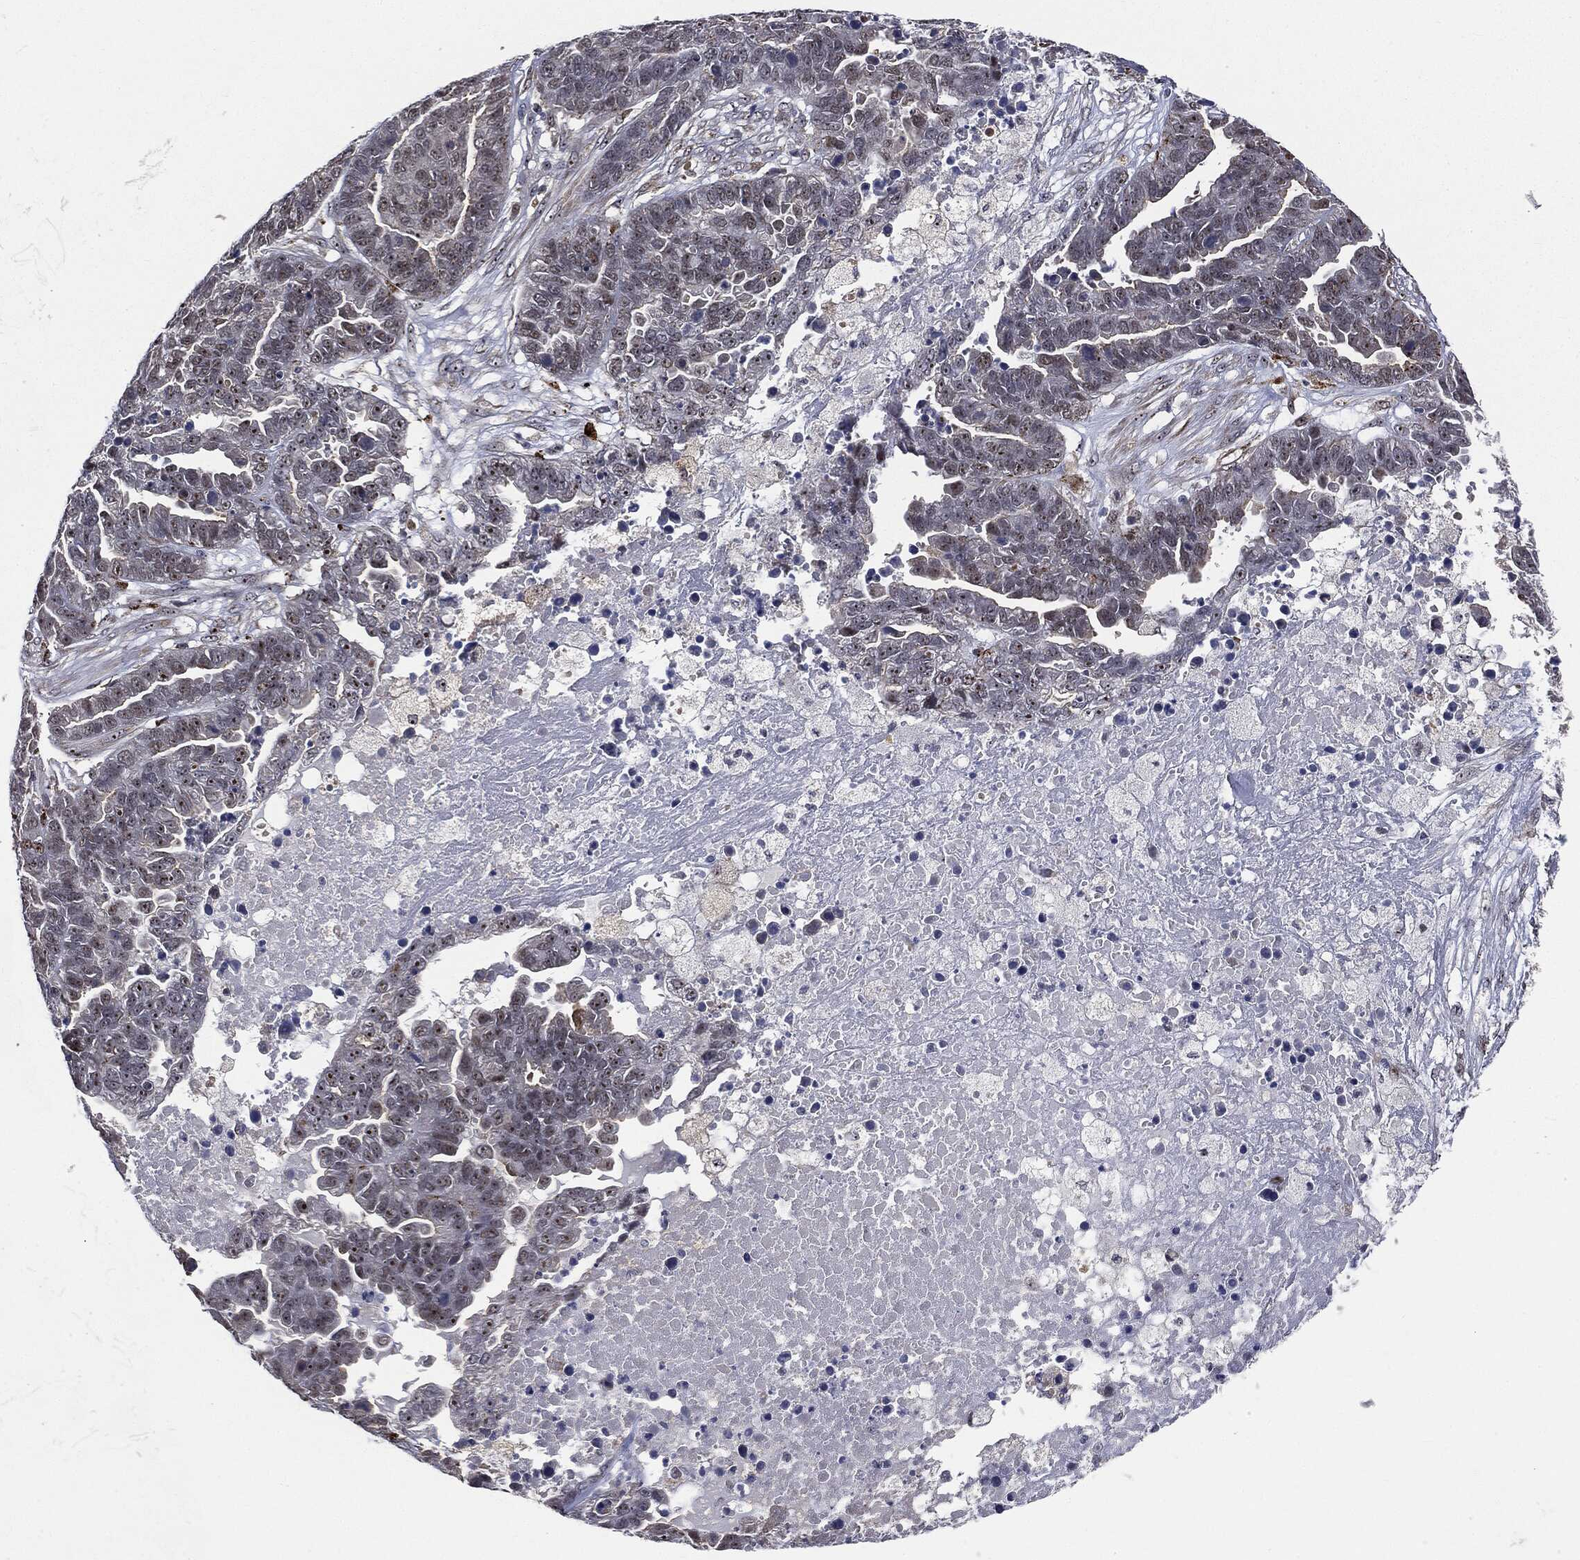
{"staining": {"intensity": "moderate", "quantity": "25%-75%", "location": "nuclear"}, "tissue": "ovarian cancer", "cell_type": "Tumor cells", "image_type": "cancer", "snomed": [{"axis": "morphology", "description": "Cystadenocarcinoma, serous, NOS"}, {"axis": "topography", "description": "Ovary"}], "caption": "Human ovarian cancer stained for a protein (brown) demonstrates moderate nuclear positive expression in approximately 25%-75% of tumor cells.", "gene": "TRMT1L", "patient": {"sex": "female", "age": 87}}